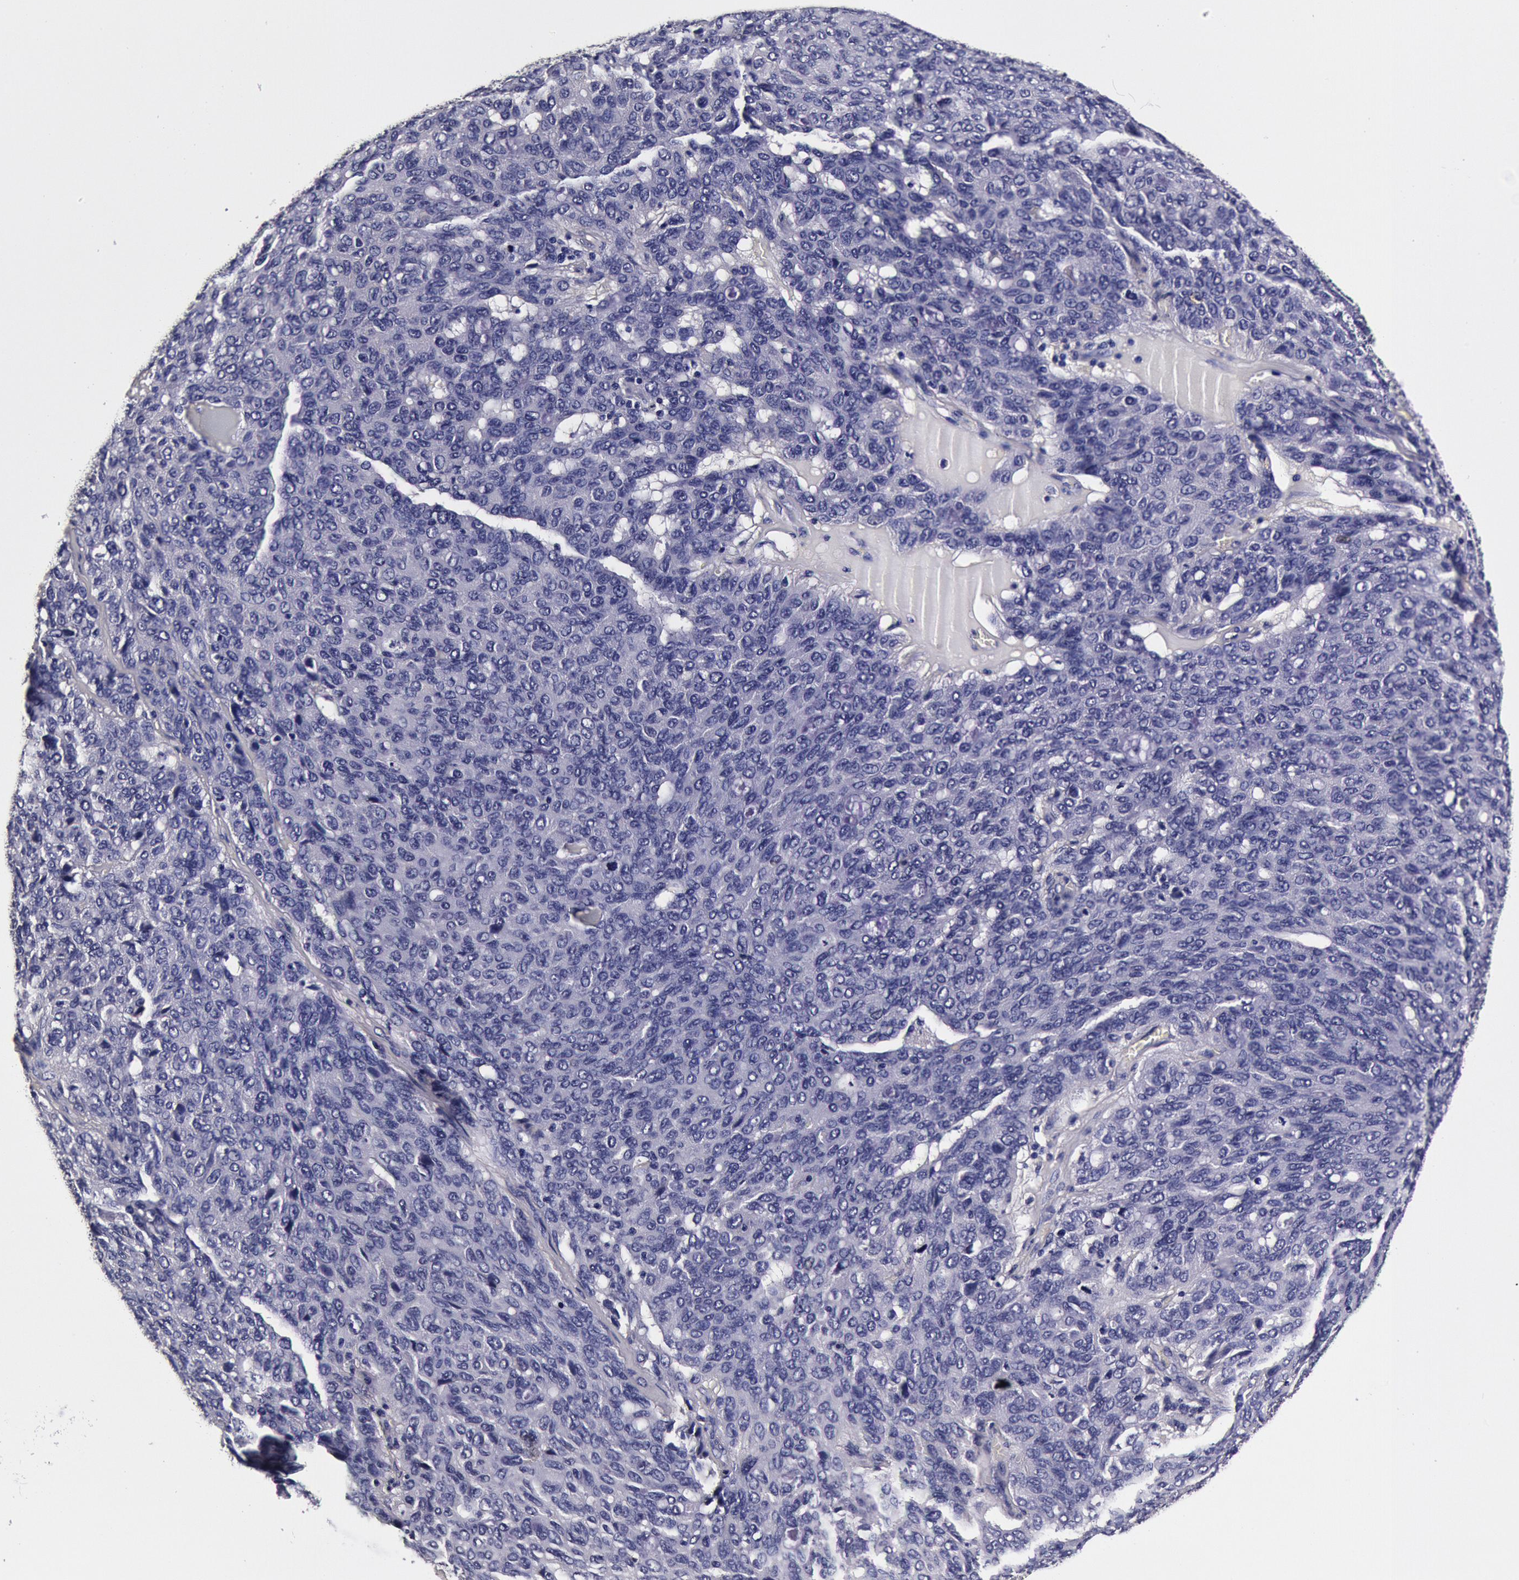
{"staining": {"intensity": "negative", "quantity": "none", "location": "none"}, "tissue": "ovarian cancer", "cell_type": "Tumor cells", "image_type": "cancer", "snomed": [{"axis": "morphology", "description": "Carcinoma, endometroid"}, {"axis": "topography", "description": "Ovary"}], "caption": "High magnification brightfield microscopy of ovarian cancer stained with DAB (brown) and counterstained with hematoxylin (blue): tumor cells show no significant staining.", "gene": "CCDC22", "patient": {"sex": "female", "age": 60}}